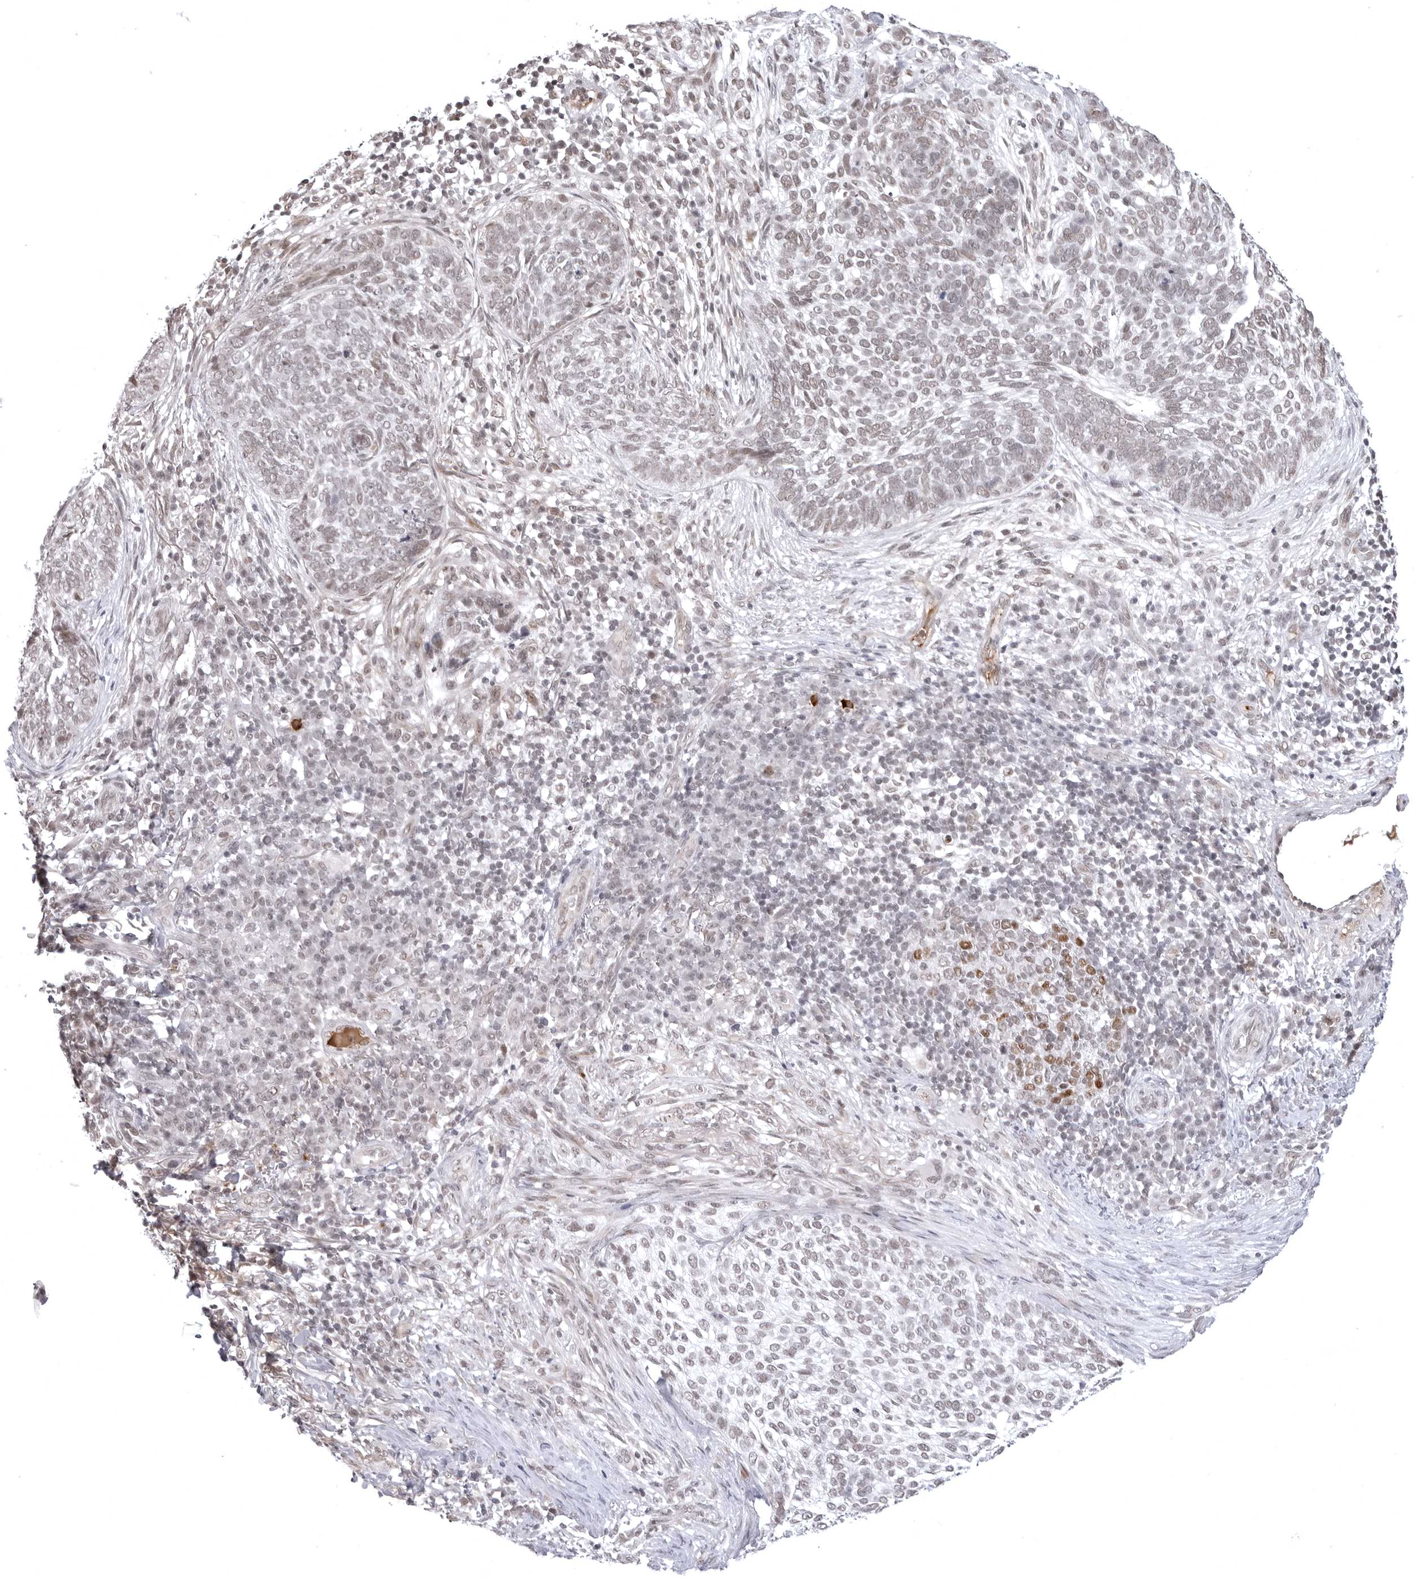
{"staining": {"intensity": "weak", "quantity": "<25%", "location": "nuclear"}, "tissue": "skin cancer", "cell_type": "Tumor cells", "image_type": "cancer", "snomed": [{"axis": "morphology", "description": "Basal cell carcinoma"}, {"axis": "topography", "description": "Skin"}], "caption": "Immunohistochemistry (IHC) of human skin cancer (basal cell carcinoma) shows no staining in tumor cells.", "gene": "PHF3", "patient": {"sex": "female", "age": 64}}